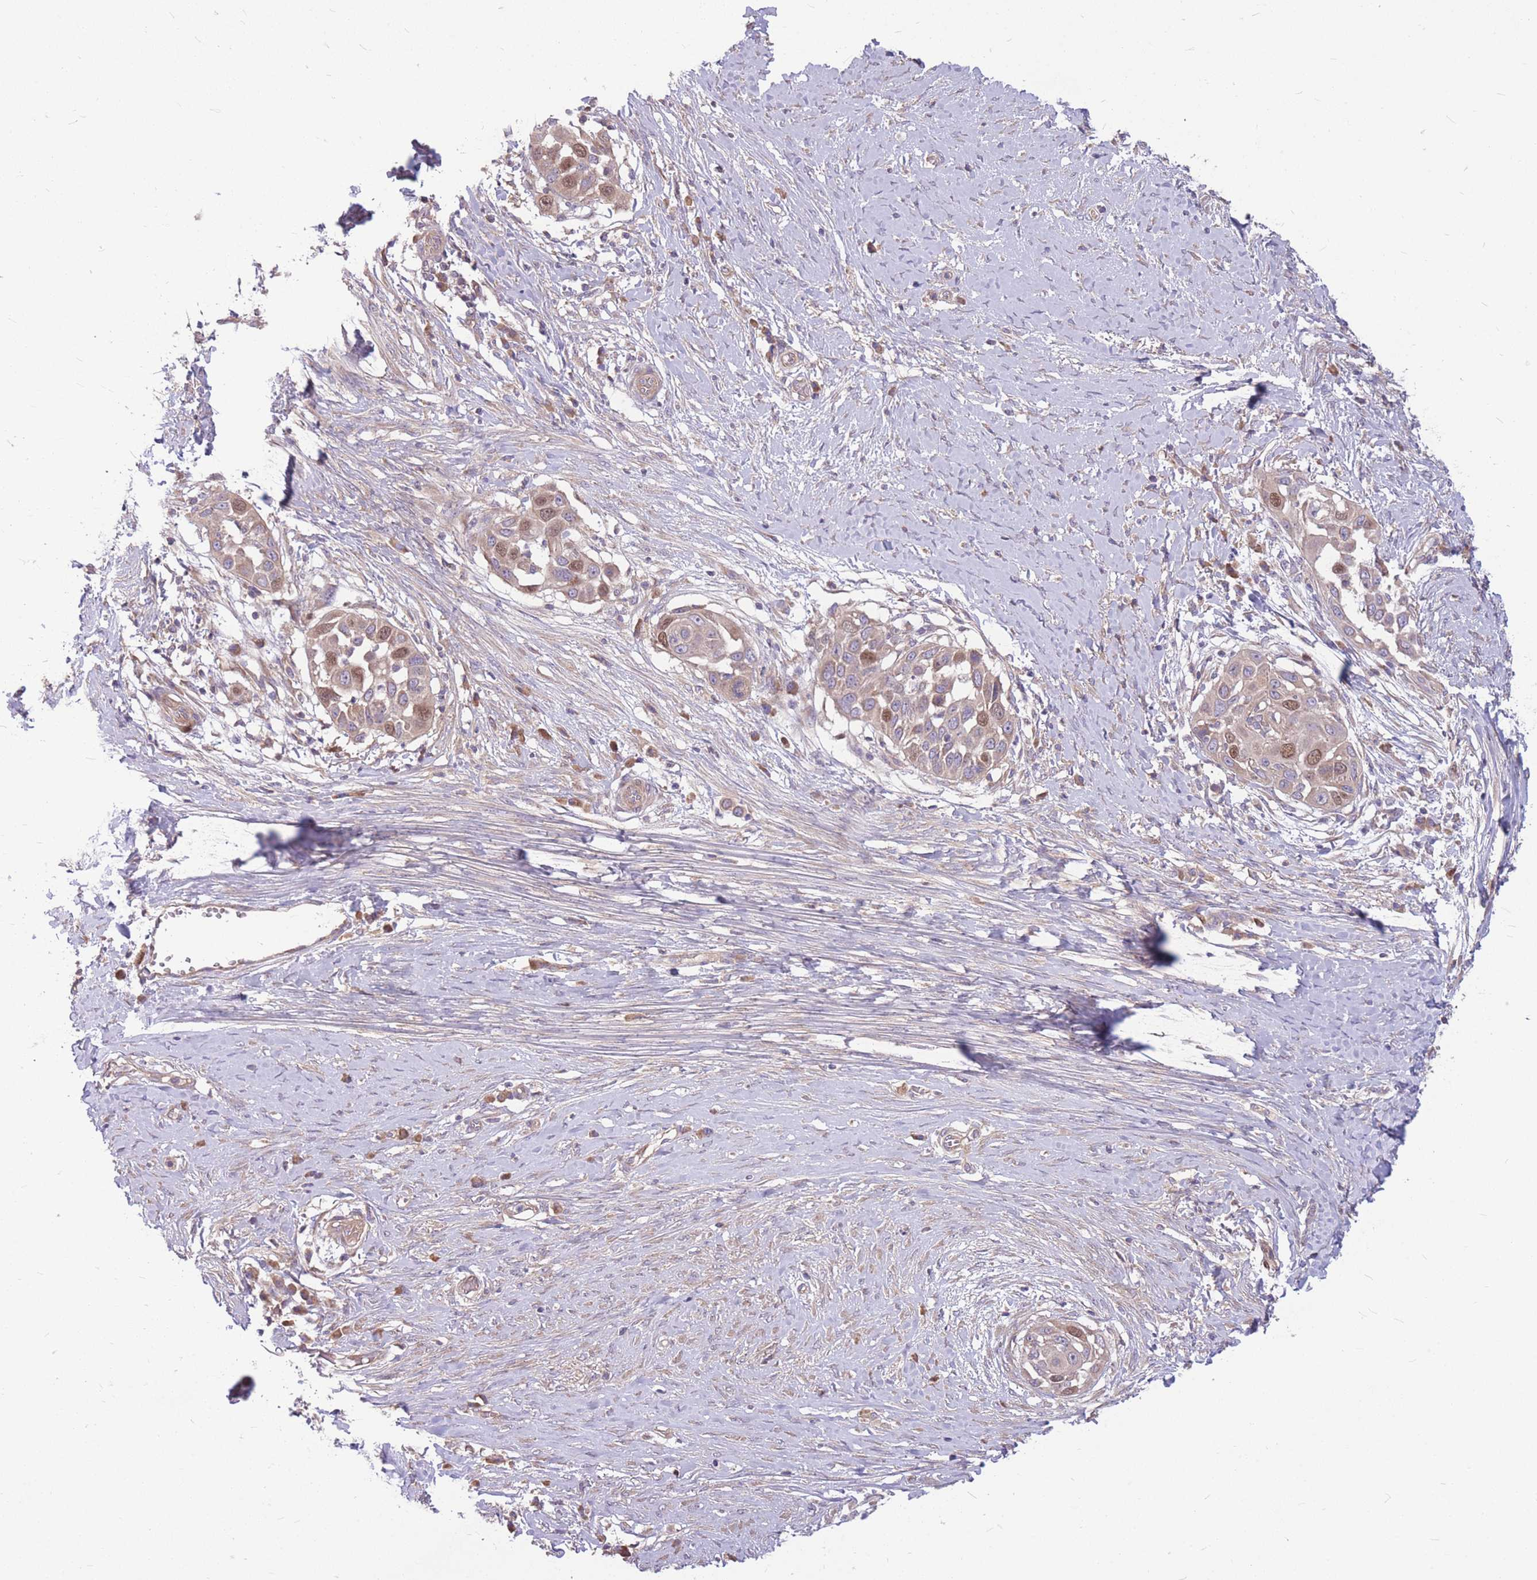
{"staining": {"intensity": "moderate", "quantity": "<25%", "location": "cytoplasmic/membranous,nuclear"}, "tissue": "skin cancer", "cell_type": "Tumor cells", "image_type": "cancer", "snomed": [{"axis": "morphology", "description": "Squamous cell carcinoma, NOS"}, {"axis": "topography", "description": "Skin"}], "caption": "About <25% of tumor cells in human skin squamous cell carcinoma demonstrate moderate cytoplasmic/membranous and nuclear protein positivity as visualized by brown immunohistochemical staining.", "gene": "GMNN", "patient": {"sex": "female", "age": 44}}